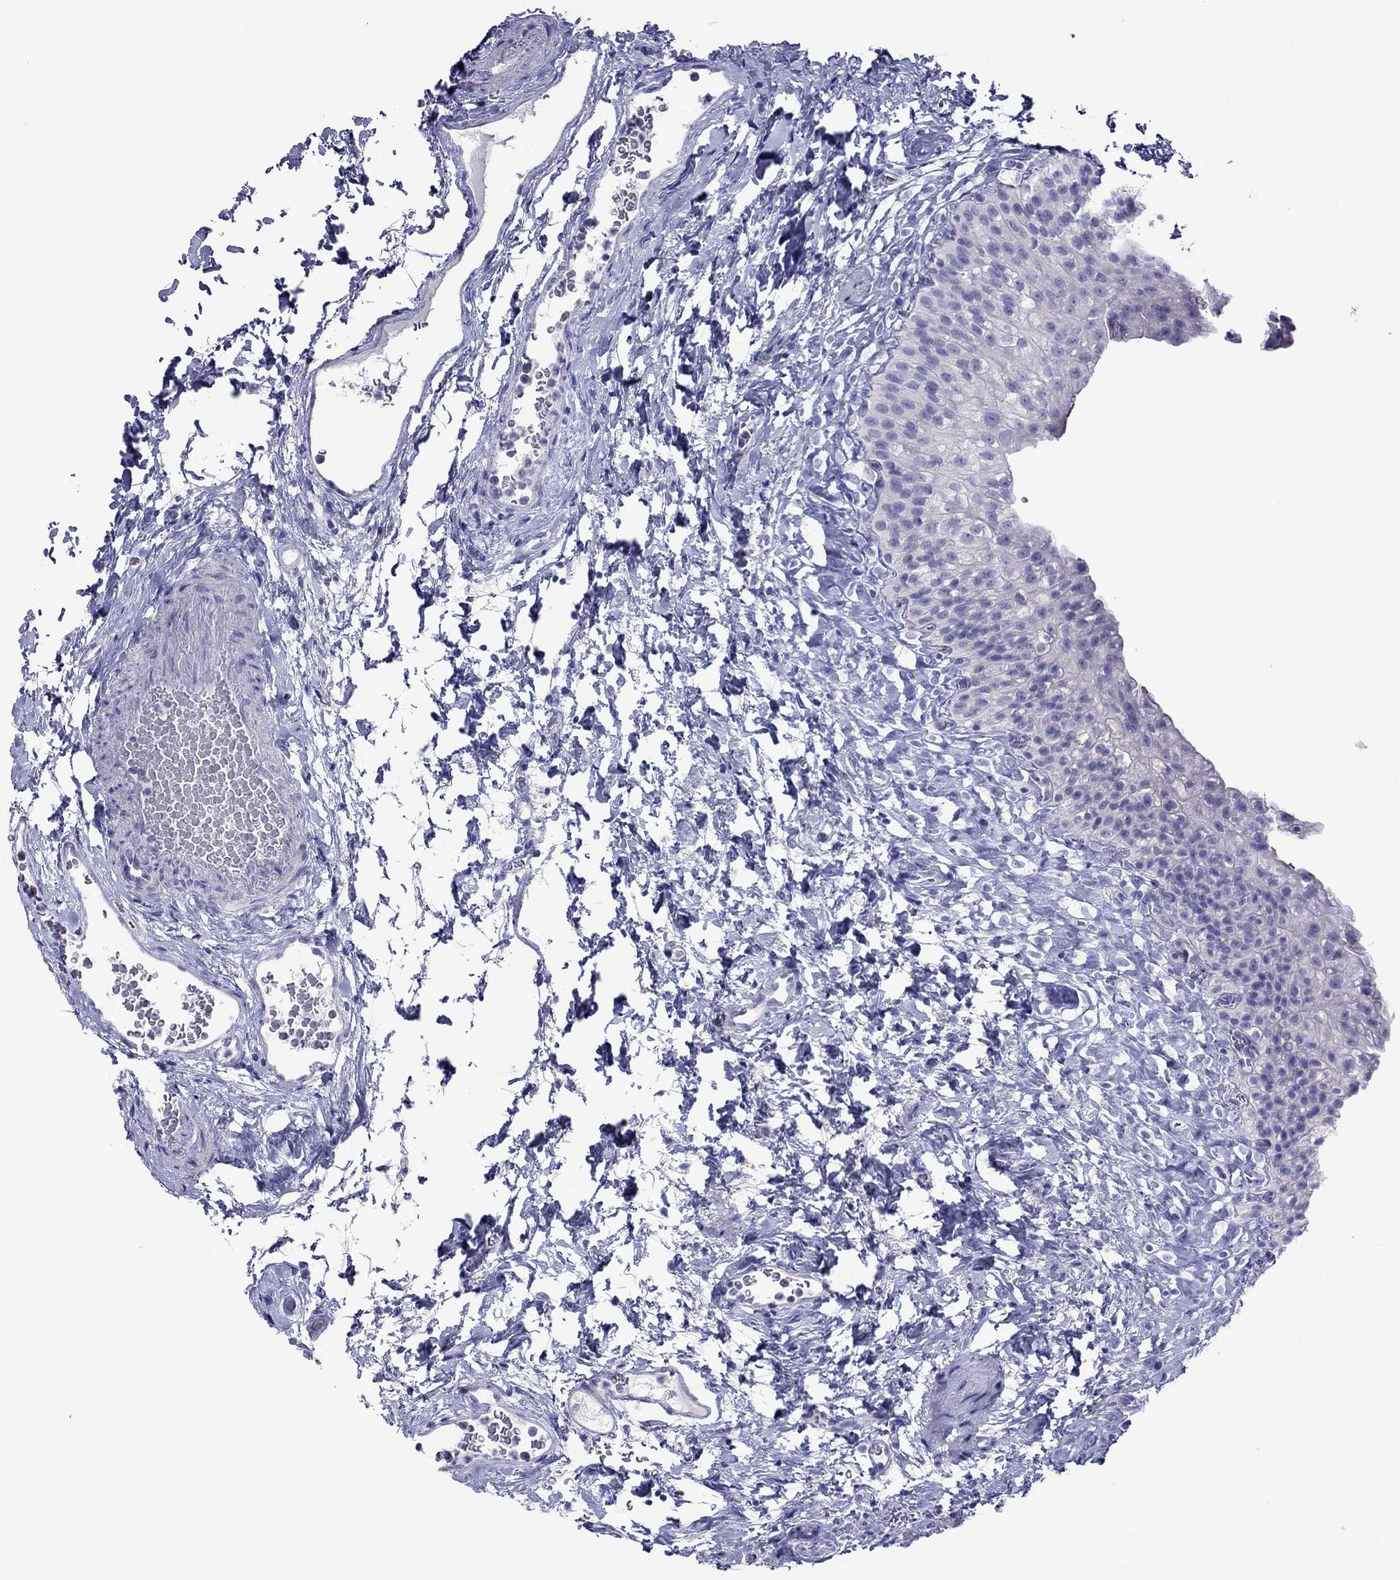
{"staining": {"intensity": "negative", "quantity": "none", "location": "none"}, "tissue": "urinary bladder", "cell_type": "Urothelial cells", "image_type": "normal", "snomed": [{"axis": "morphology", "description": "Normal tissue, NOS"}, {"axis": "topography", "description": "Urinary bladder"}], "caption": "DAB immunohistochemical staining of benign urinary bladder reveals no significant positivity in urothelial cells.", "gene": "PCDHA6", "patient": {"sex": "male", "age": 76}}